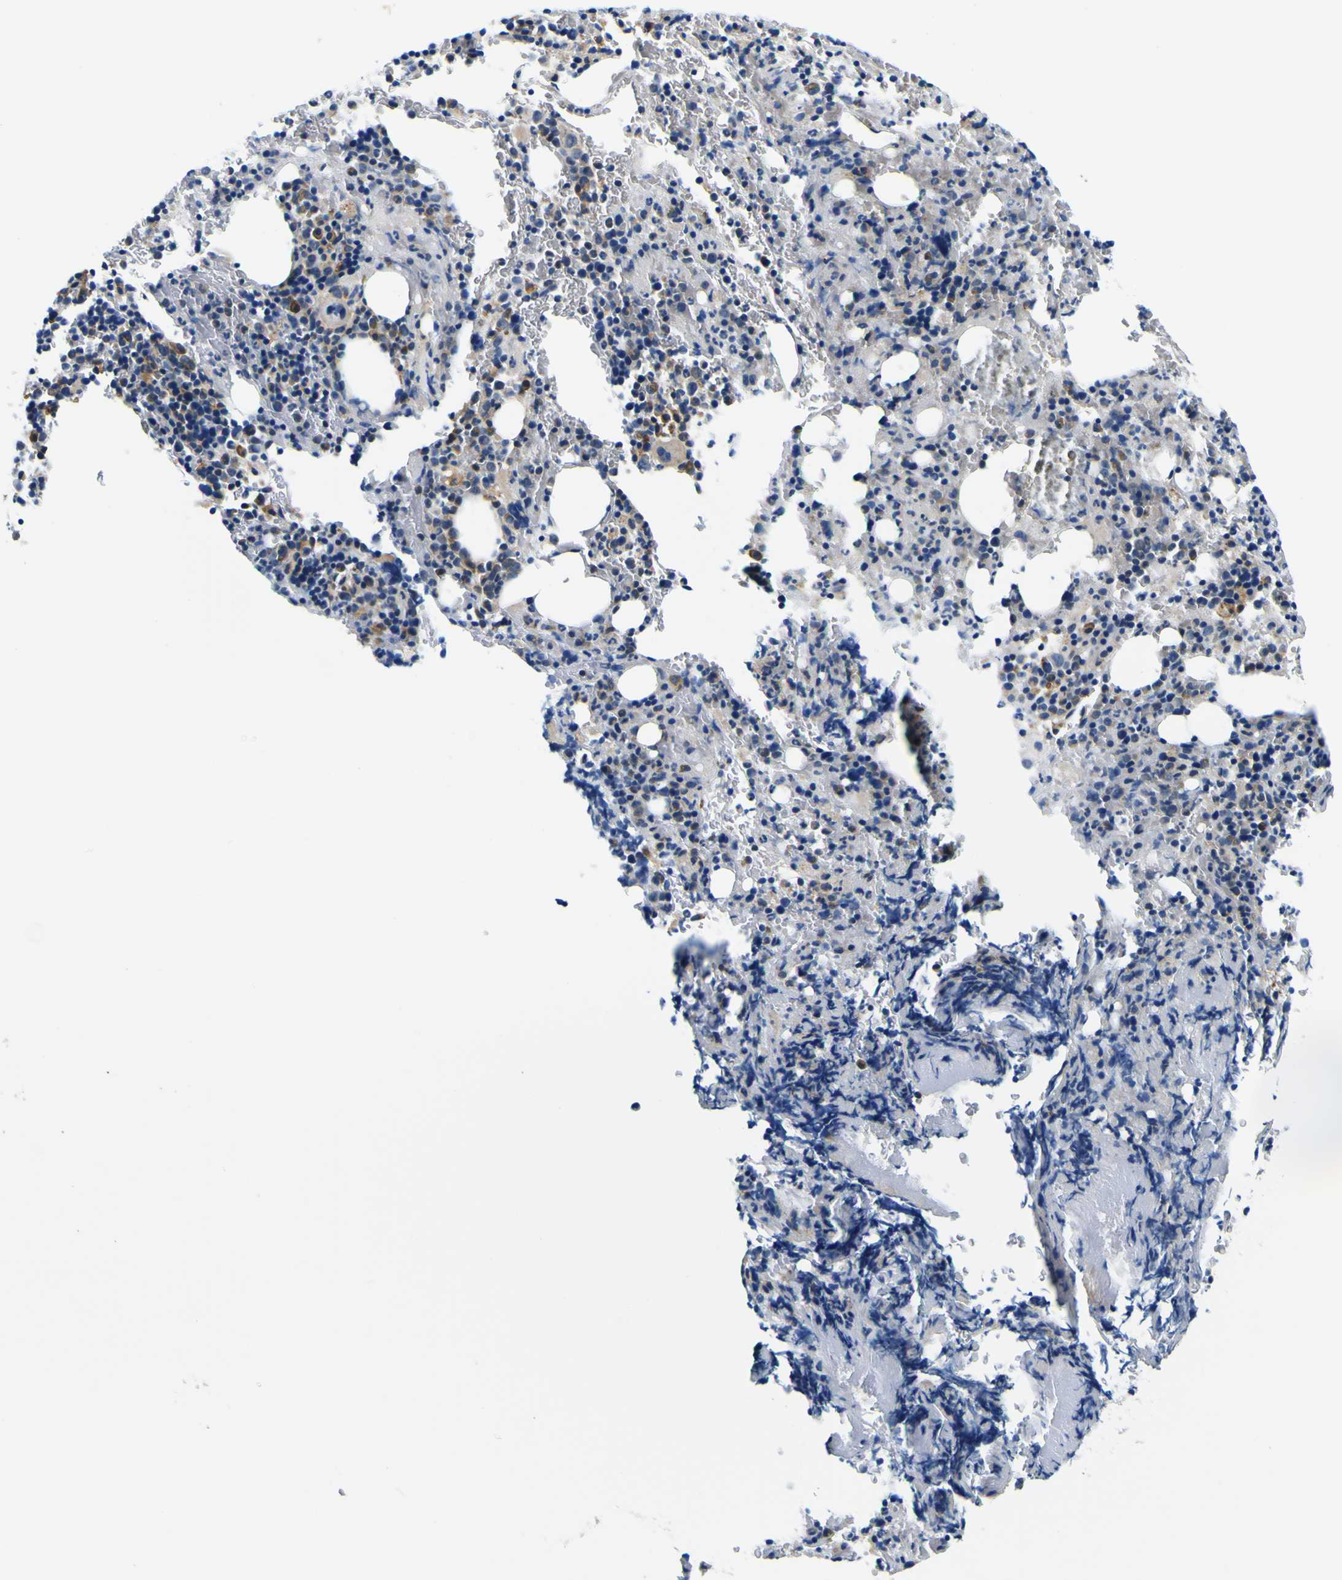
{"staining": {"intensity": "moderate", "quantity": "<25%", "location": "cytoplasmic/membranous"}, "tissue": "bone marrow", "cell_type": "Hematopoietic cells", "image_type": "normal", "snomed": [{"axis": "morphology", "description": "Normal tissue, NOS"}, {"axis": "morphology", "description": "Inflammation, NOS"}, {"axis": "topography", "description": "Bone marrow"}], "caption": "This photomicrograph demonstrates normal bone marrow stained with immunohistochemistry to label a protein in brown. The cytoplasmic/membranous of hematopoietic cells show moderate positivity for the protein. Nuclei are counter-stained blue.", "gene": "NLRP3", "patient": {"sex": "male", "age": 72}}